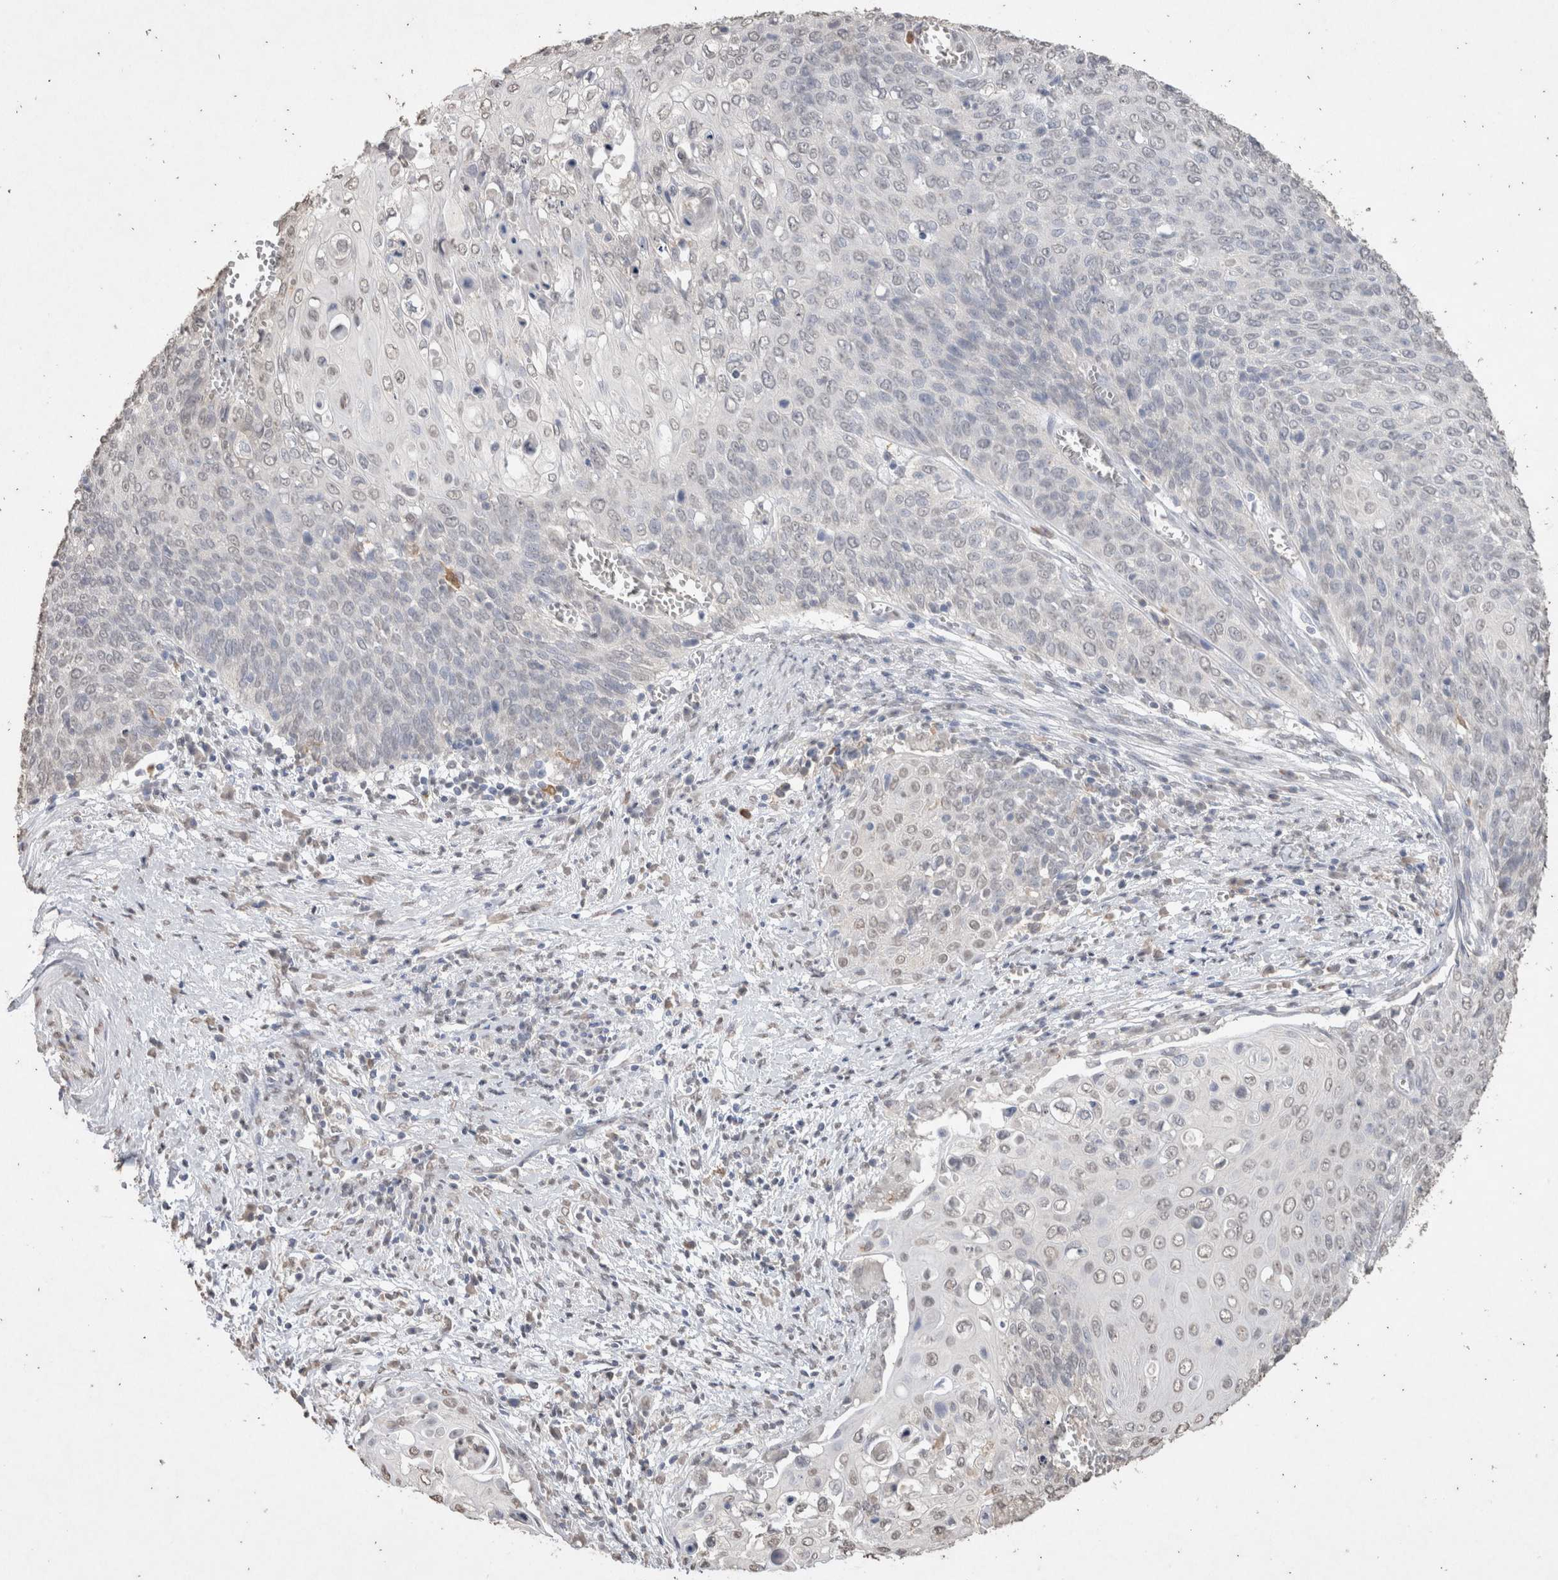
{"staining": {"intensity": "negative", "quantity": "none", "location": "none"}, "tissue": "cervical cancer", "cell_type": "Tumor cells", "image_type": "cancer", "snomed": [{"axis": "morphology", "description": "Squamous cell carcinoma, NOS"}, {"axis": "topography", "description": "Cervix"}], "caption": "Immunohistochemistry of human cervical squamous cell carcinoma demonstrates no expression in tumor cells.", "gene": "LGALS2", "patient": {"sex": "female", "age": 39}}